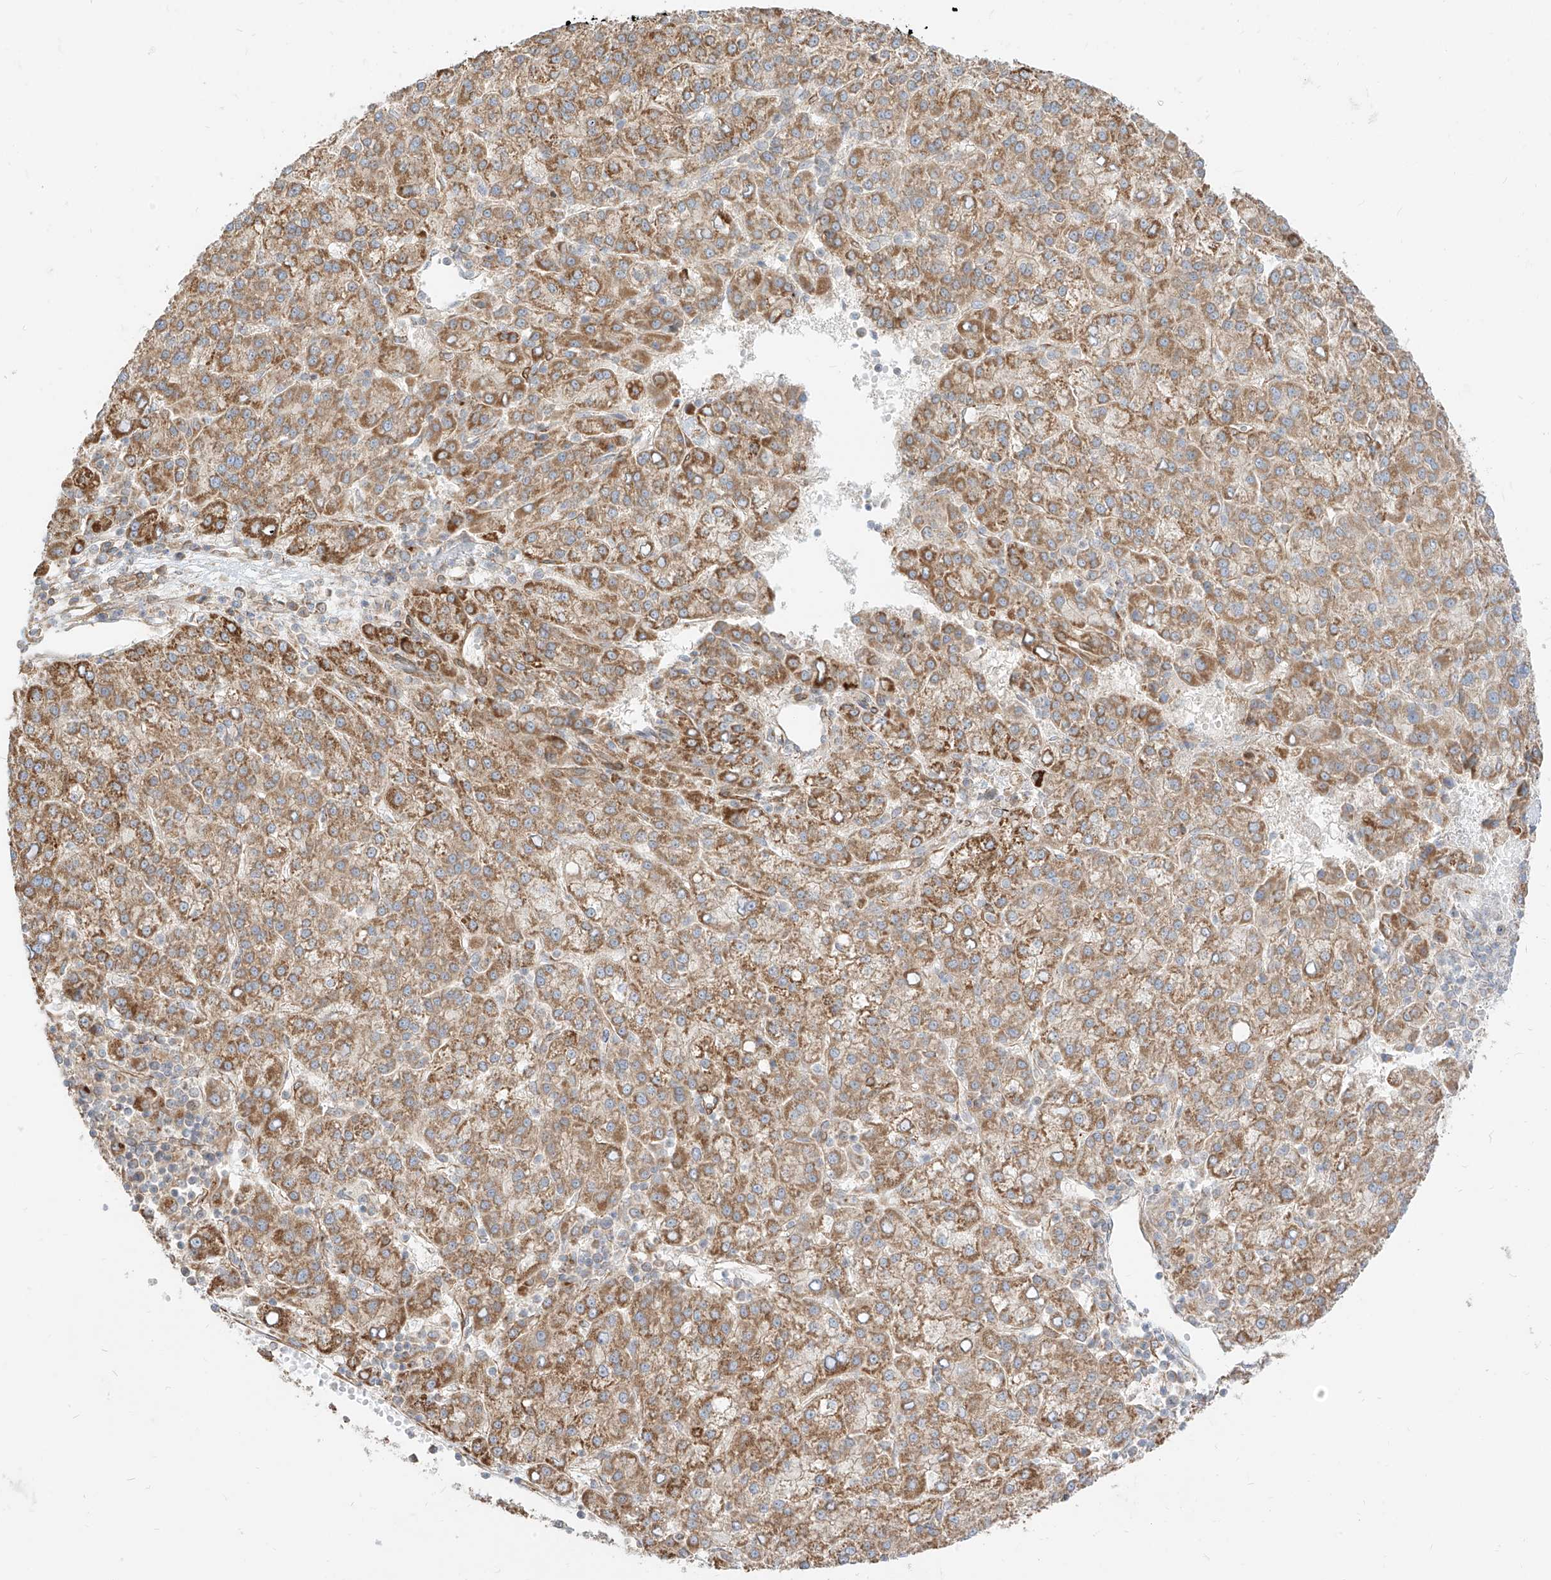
{"staining": {"intensity": "moderate", "quantity": ">75%", "location": "cytoplasmic/membranous"}, "tissue": "liver cancer", "cell_type": "Tumor cells", "image_type": "cancer", "snomed": [{"axis": "morphology", "description": "Carcinoma, Hepatocellular, NOS"}, {"axis": "topography", "description": "Liver"}], "caption": "Protein staining exhibits moderate cytoplasmic/membranous positivity in about >75% of tumor cells in liver cancer.", "gene": "PLCL1", "patient": {"sex": "female", "age": 58}}